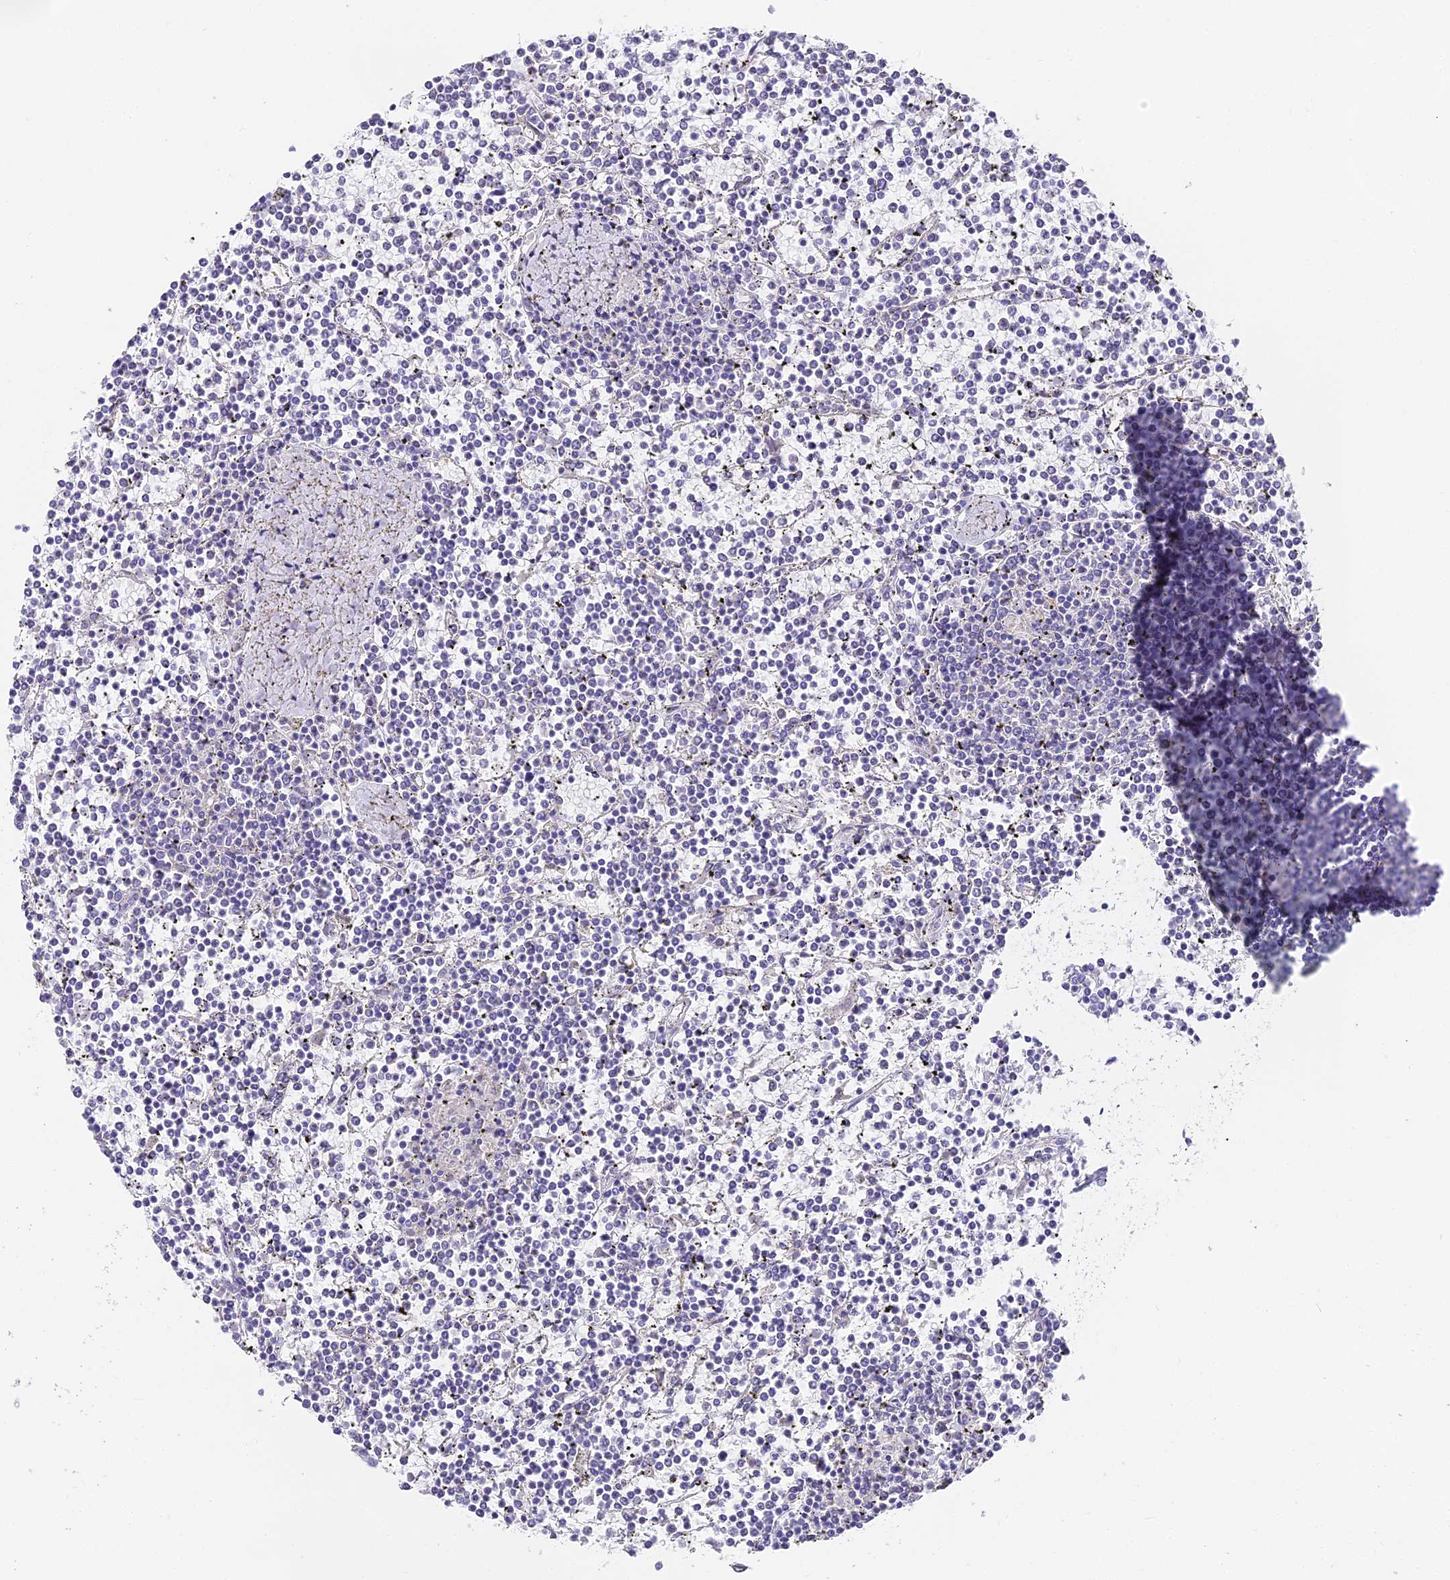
{"staining": {"intensity": "negative", "quantity": "none", "location": "none"}, "tissue": "lymphoma", "cell_type": "Tumor cells", "image_type": "cancer", "snomed": [{"axis": "morphology", "description": "Malignant lymphoma, non-Hodgkin's type, Low grade"}, {"axis": "topography", "description": "Spleen"}], "caption": "DAB (3,3'-diaminobenzidine) immunohistochemical staining of human low-grade malignant lymphoma, non-Hodgkin's type shows no significant staining in tumor cells. (Brightfield microscopy of DAB IHC at high magnification).", "gene": "ABHD14A-ACY1", "patient": {"sex": "female", "age": 19}}